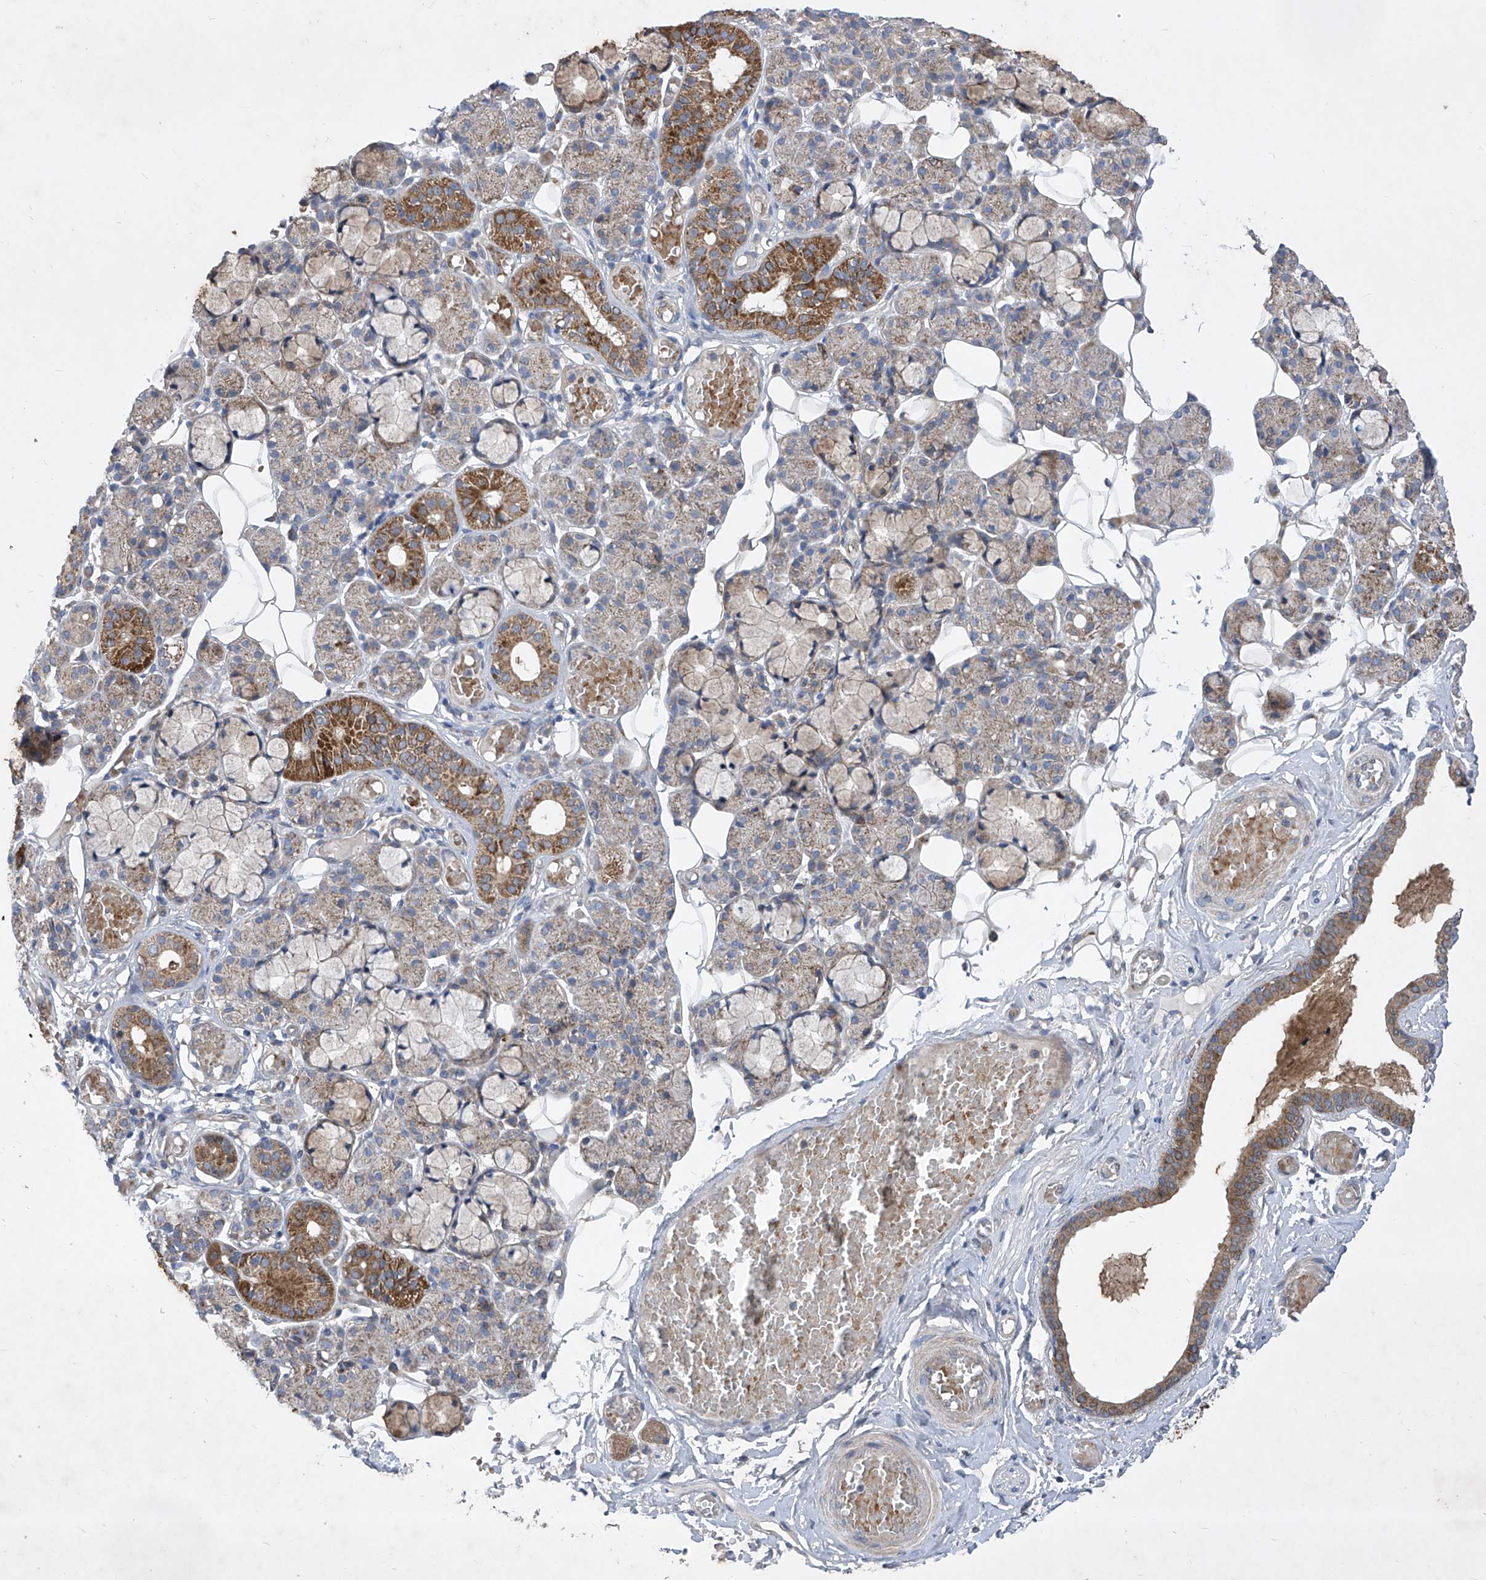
{"staining": {"intensity": "moderate", "quantity": "25%-75%", "location": "cytoplasmic/membranous"}, "tissue": "salivary gland", "cell_type": "Glandular cells", "image_type": "normal", "snomed": [{"axis": "morphology", "description": "Normal tissue, NOS"}, {"axis": "topography", "description": "Salivary gland"}], "caption": "DAB immunohistochemical staining of benign salivary gland reveals moderate cytoplasmic/membranous protein expression in approximately 25%-75% of glandular cells.", "gene": "COQ3", "patient": {"sex": "male", "age": 63}}